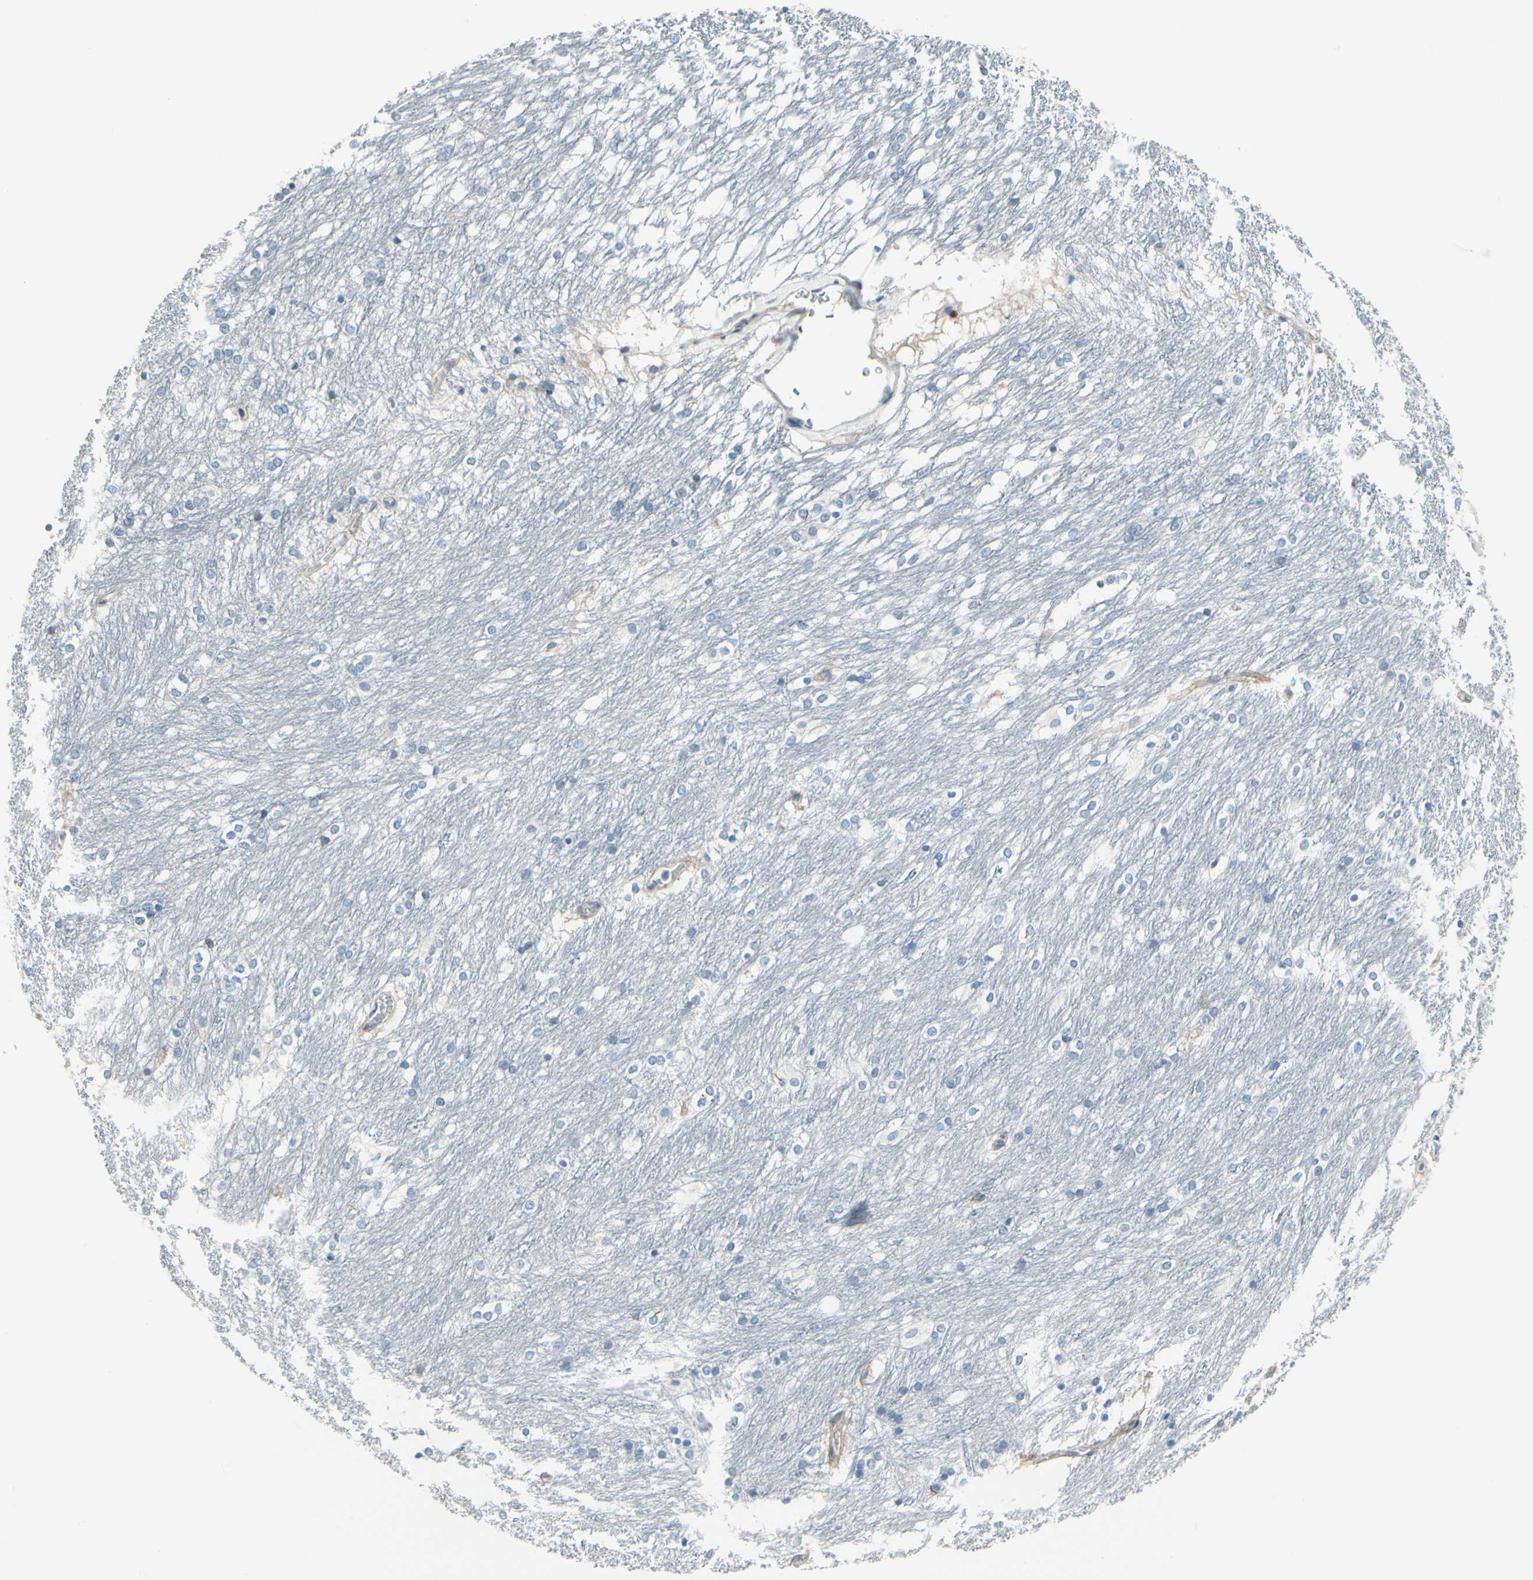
{"staining": {"intensity": "negative", "quantity": "none", "location": "none"}, "tissue": "caudate", "cell_type": "Glial cells", "image_type": "normal", "snomed": [{"axis": "morphology", "description": "Normal tissue, NOS"}, {"axis": "topography", "description": "Lateral ventricle wall"}], "caption": "The immunohistochemistry histopathology image has no significant staining in glial cells of caudate.", "gene": "PGR", "patient": {"sex": "female", "age": 19}}